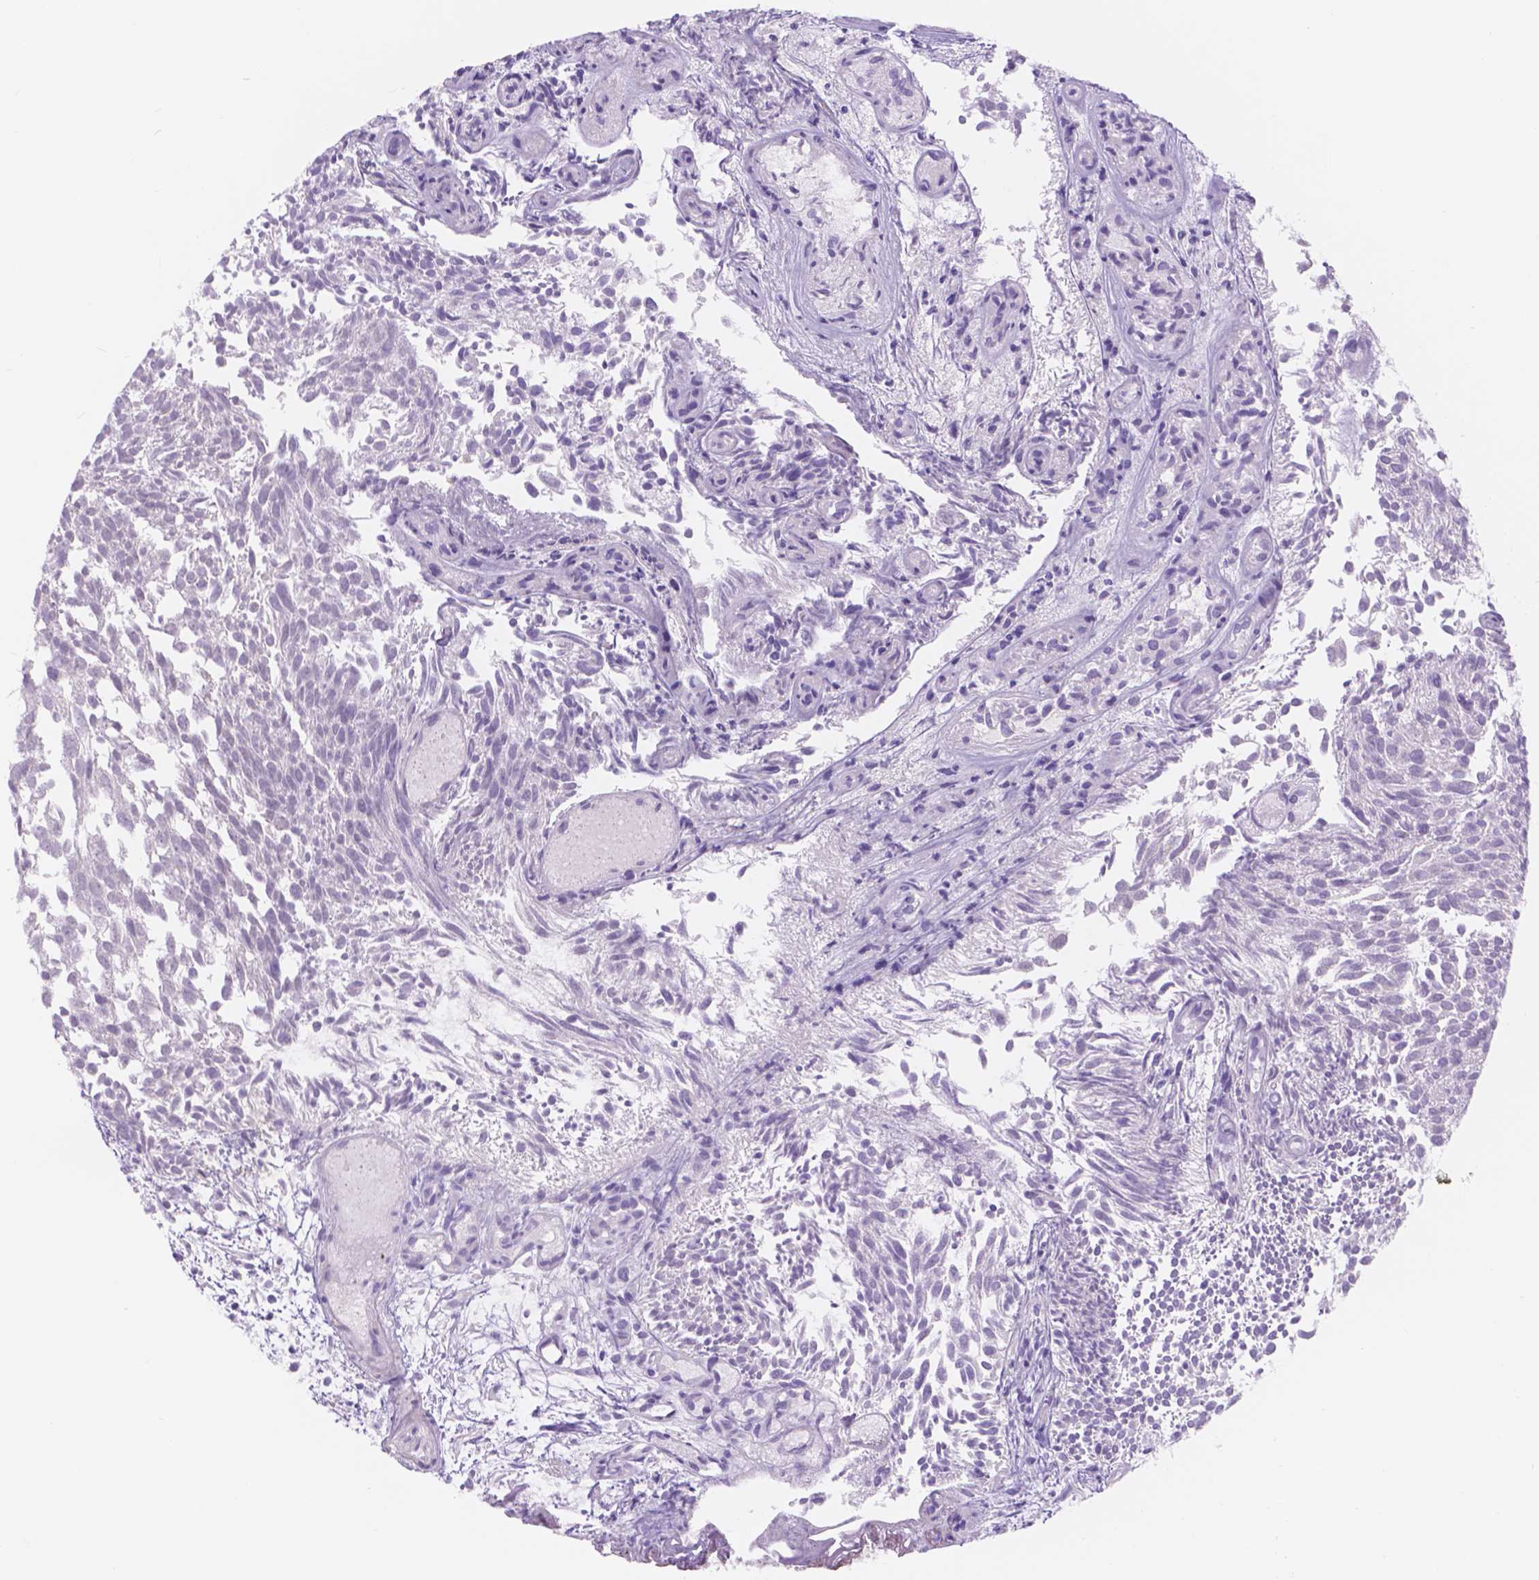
{"staining": {"intensity": "negative", "quantity": "none", "location": "none"}, "tissue": "urothelial cancer", "cell_type": "Tumor cells", "image_type": "cancer", "snomed": [{"axis": "morphology", "description": "Urothelial carcinoma, Low grade"}, {"axis": "topography", "description": "Urinary bladder"}], "caption": "Immunohistochemistry of human urothelial cancer demonstrates no staining in tumor cells.", "gene": "DCC", "patient": {"sex": "male", "age": 70}}